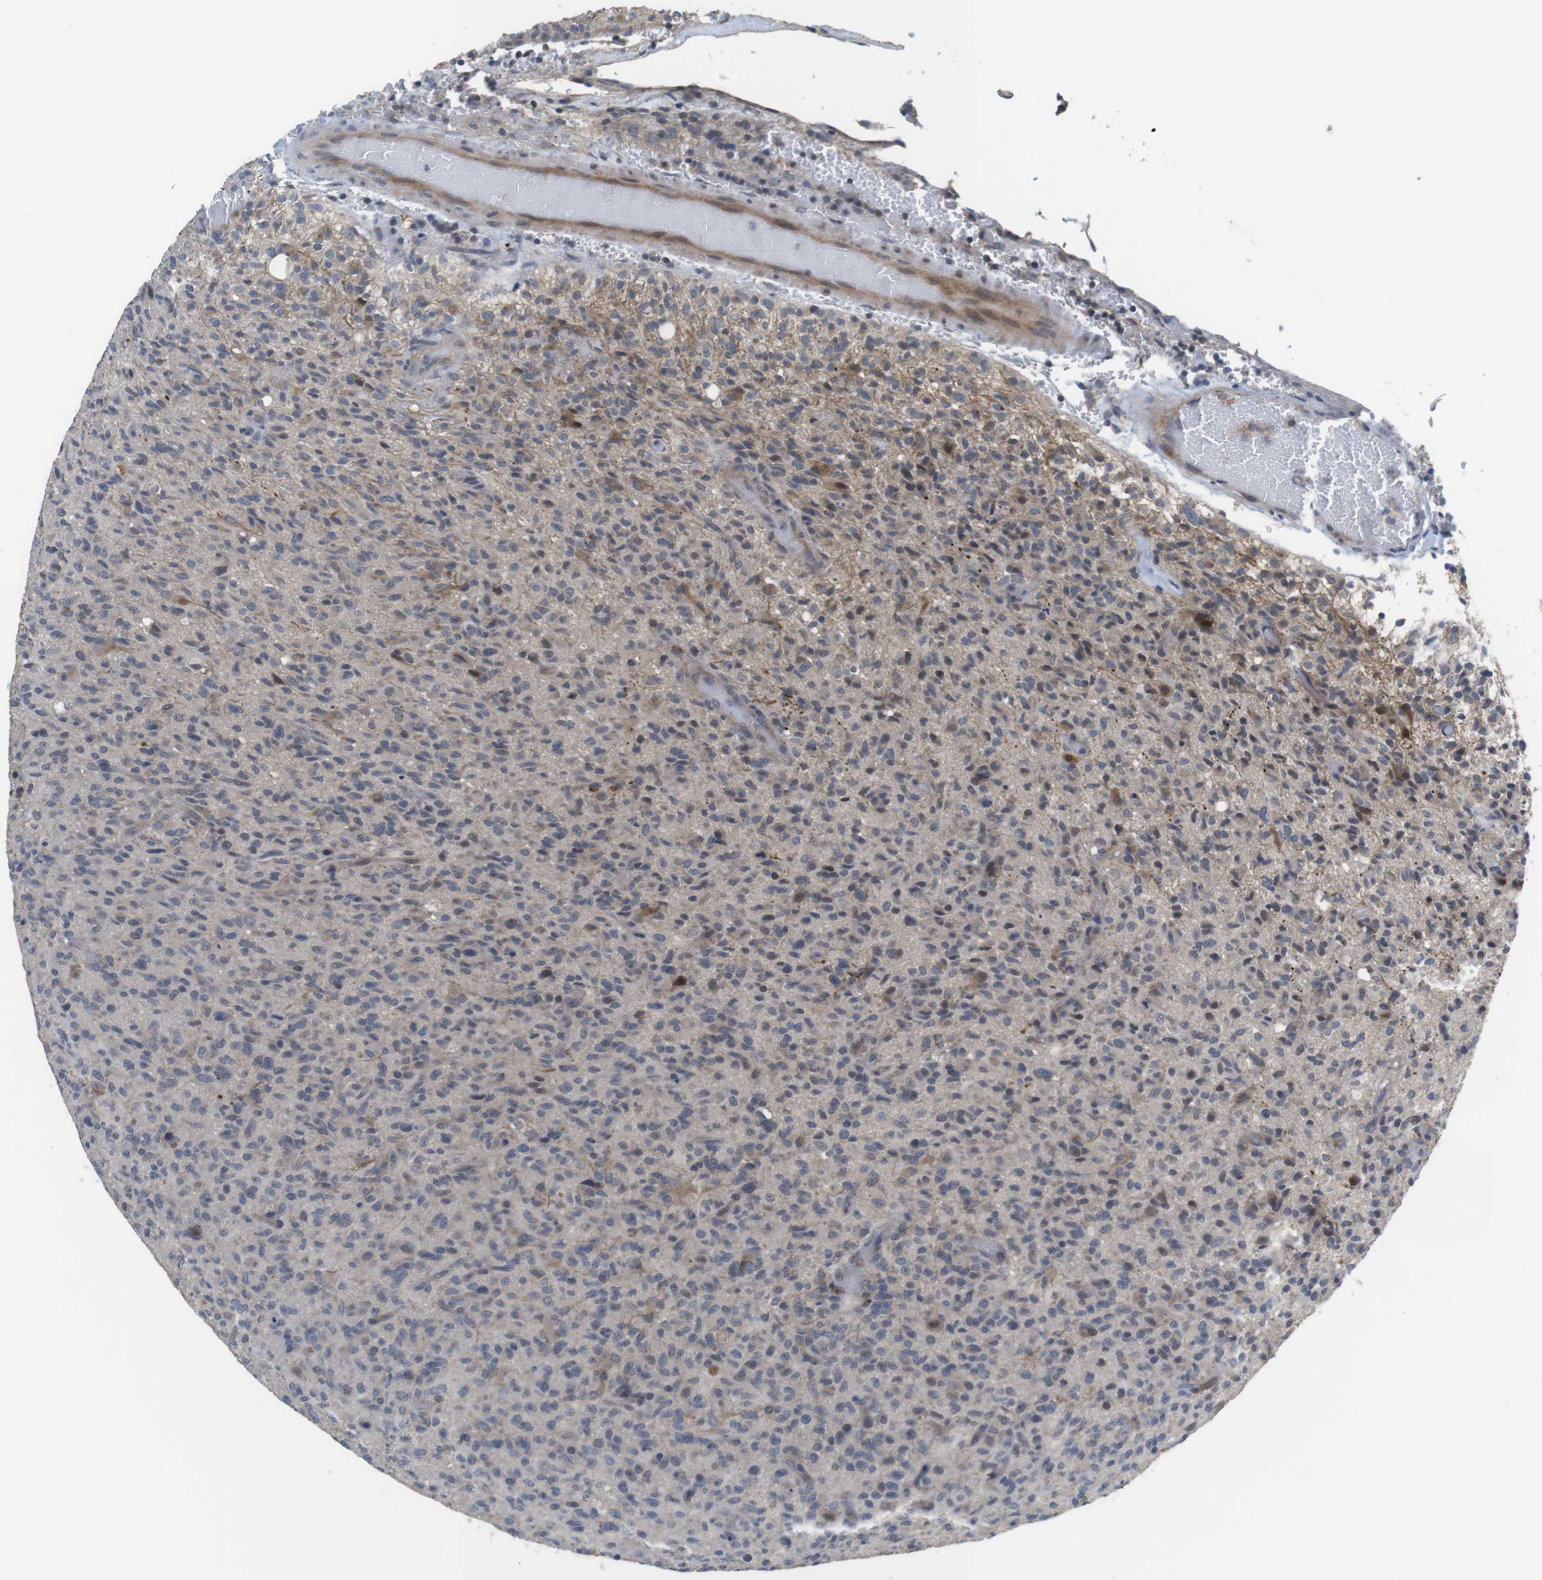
{"staining": {"intensity": "weak", "quantity": "<25%", "location": "cytoplasmic/membranous"}, "tissue": "glioma", "cell_type": "Tumor cells", "image_type": "cancer", "snomed": [{"axis": "morphology", "description": "Glioma, malignant, High grade"}, {"axis": "topography", "description": "Brain"}], "caption": "Micrograph shows no protein staining in tumor cells of glioma tissue.", "gene": "ADGRL3", "patient": {"sex": "male", "age": 71}}